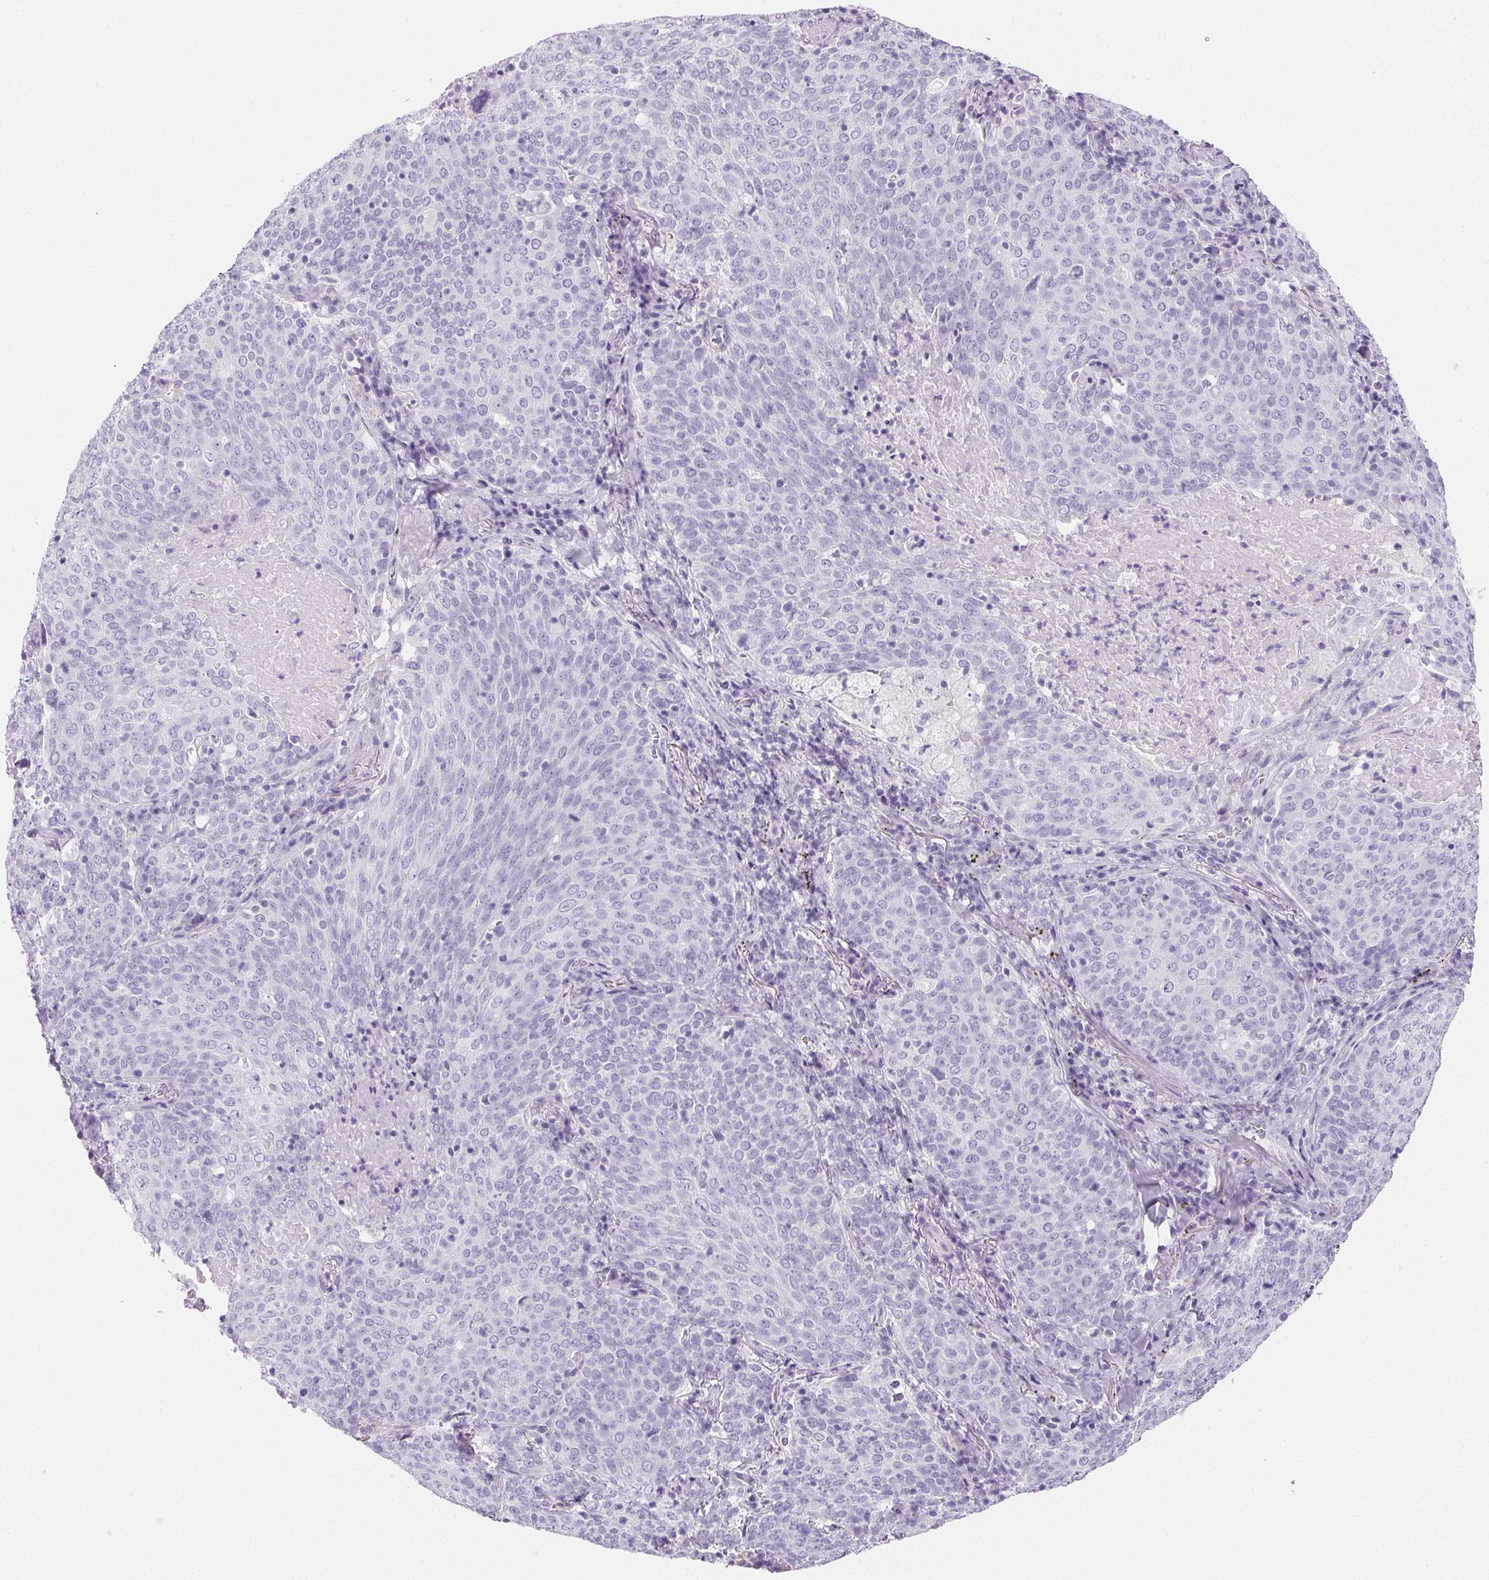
{"staining": {"intensity": "negative", "quantity": "none", "location": "none"}, "tissue": "lung cancer", "cell_type": "Tumor cells", "image_type": "cancer", "snomed": [{"axis": "morphology", "description": "Squamous cell carcinoma, NOS"}, {"axis": "topography", "description": "Lung"}], "caption": "Squamous cell carcinoma (lung) stained for a protein using immunohistochemistry shows no positivity tumor cells.", "gene": "PRSS3", "patient": {"sex": "male", "age": 82}}